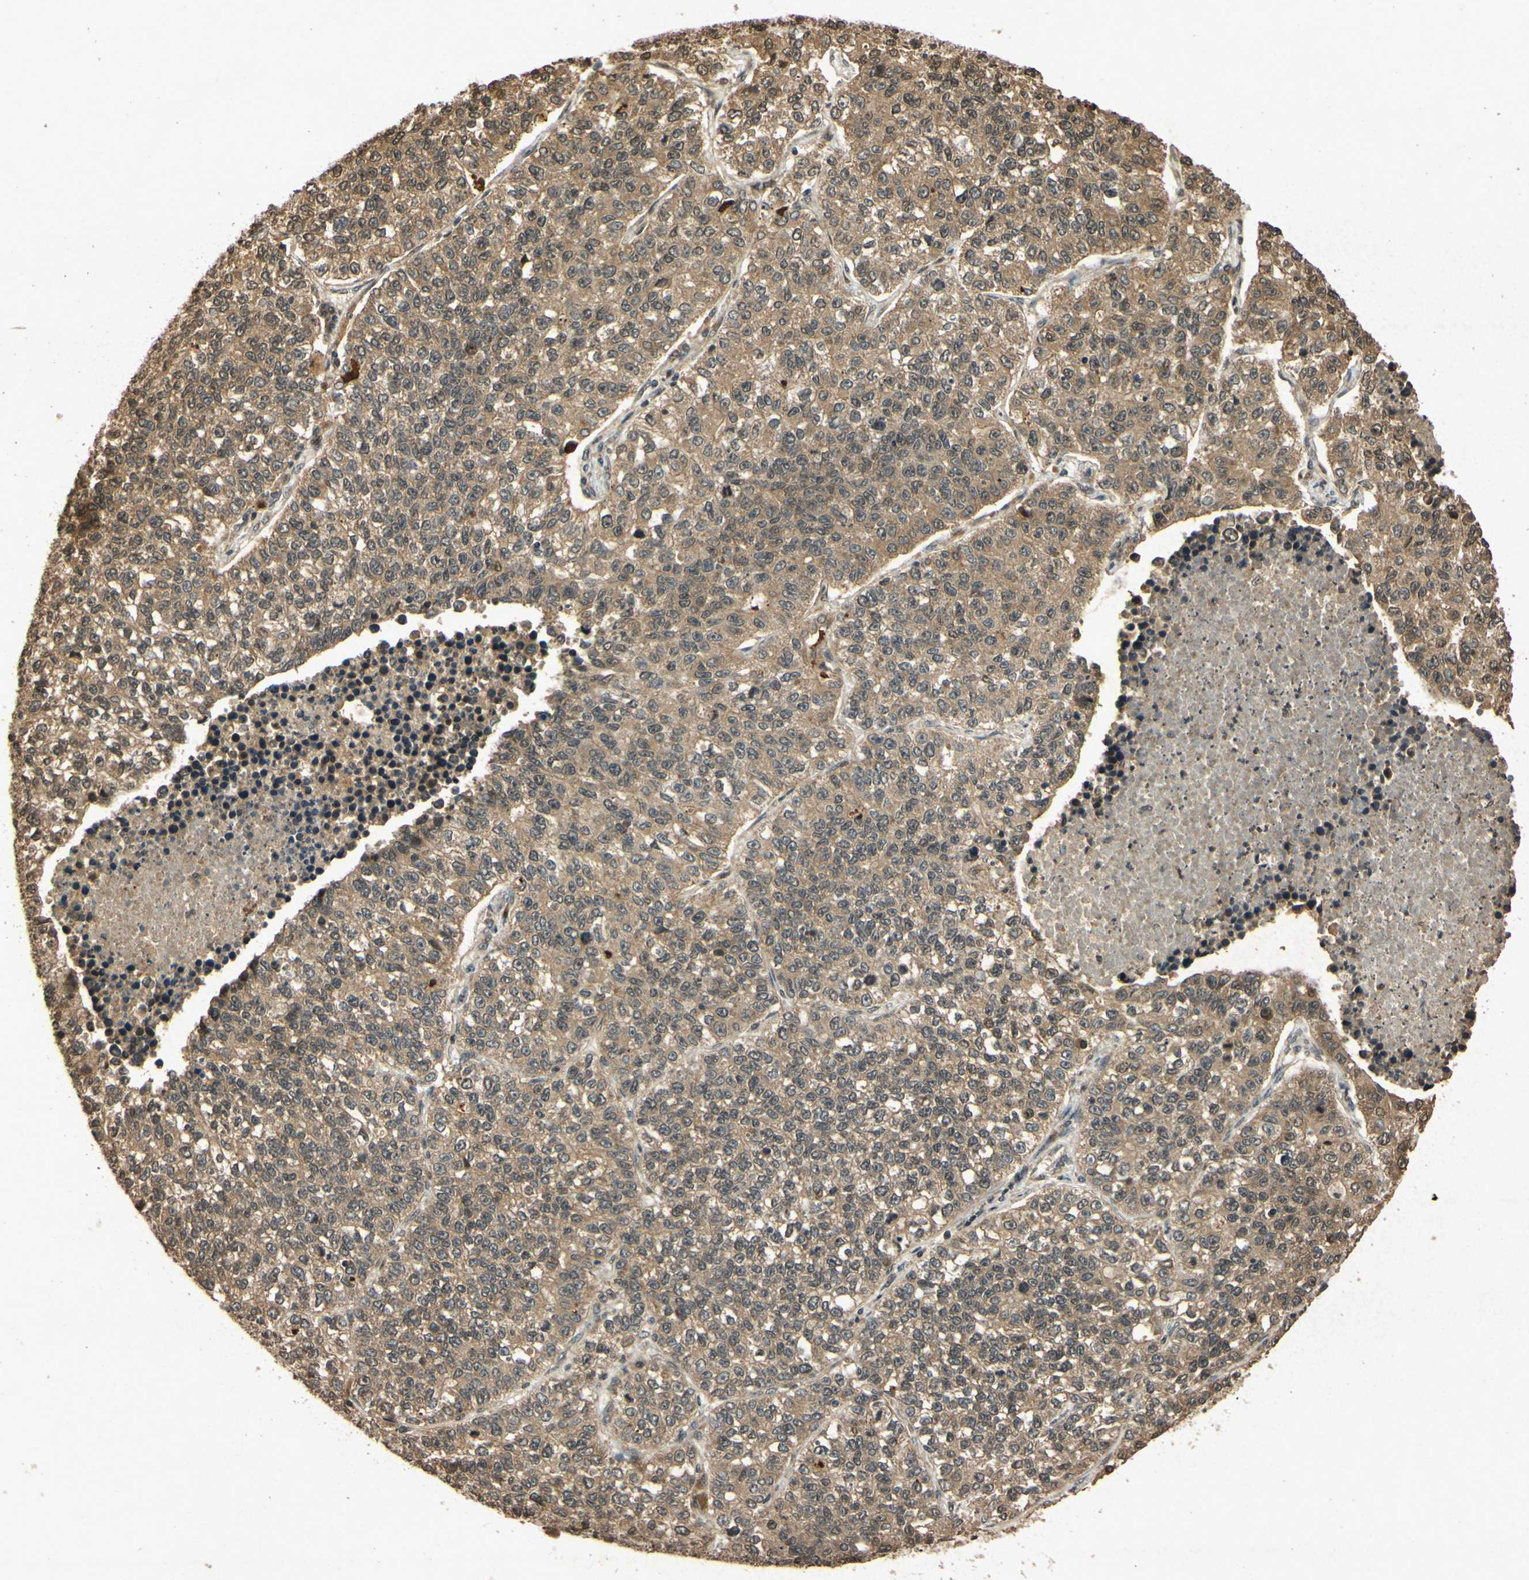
{"staining": {"intensity": "moderate", "quantity": ">75%", "location": "cytoplasmic/membranous"}, "tissue": "lung cancer", "cell_type": "Tumor cells", "image_type": "cancer", "snomed": [{"axis": "morphology", "description": "Adenocarcinoma, NOS"}, {"axis": "topography", "description": "Lung"}], "caption": "This histopathology image displays IHC staining of lung adenocarcinoma, with medium moderate cytoplasmic/membranous expression in approximately >75% of tumor cells.", "gene": "ATP6V1H", "patient": {"sex": "male", "age": 49}}